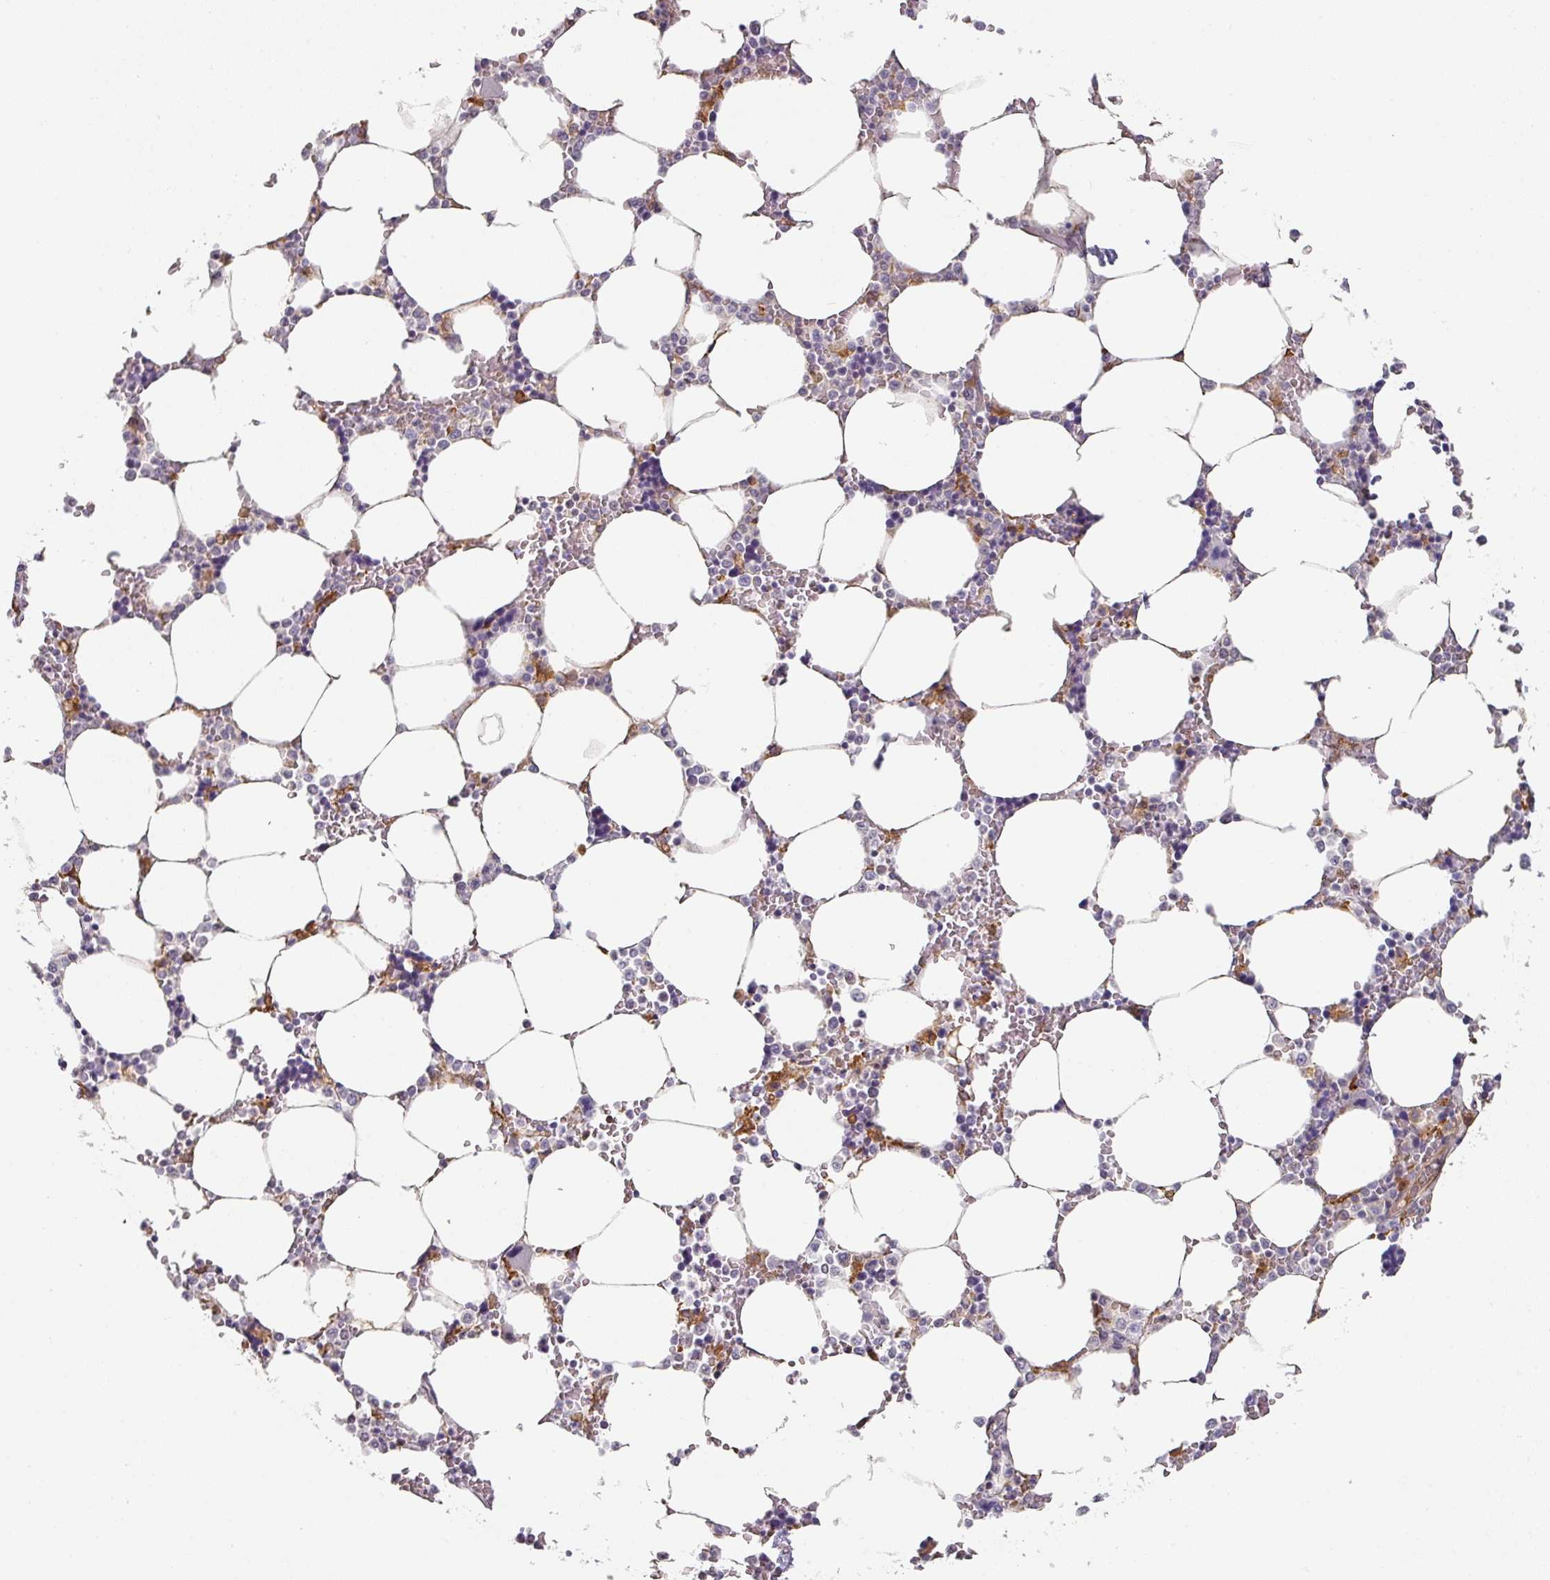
{"staining": {"intensity": "negative", "quantity": "none", "location": "none"}, "tissue": "bone marrow", "cell_type": "Hematopoietic cells", "image_type": "normal", "snomed": [{"axis": "morphology", "description": "Normal tissue, NOS"}, {"axis": "topography", "description": "Bone marrow"}], "caption": "High power microscopy micrograph of an immunohistochemistry micrograph of benign bone marrow, revealing no significant staining in hematopoietic cells.", "gene": "C1QB", "patient": {"sex": "male", "age": 64}}